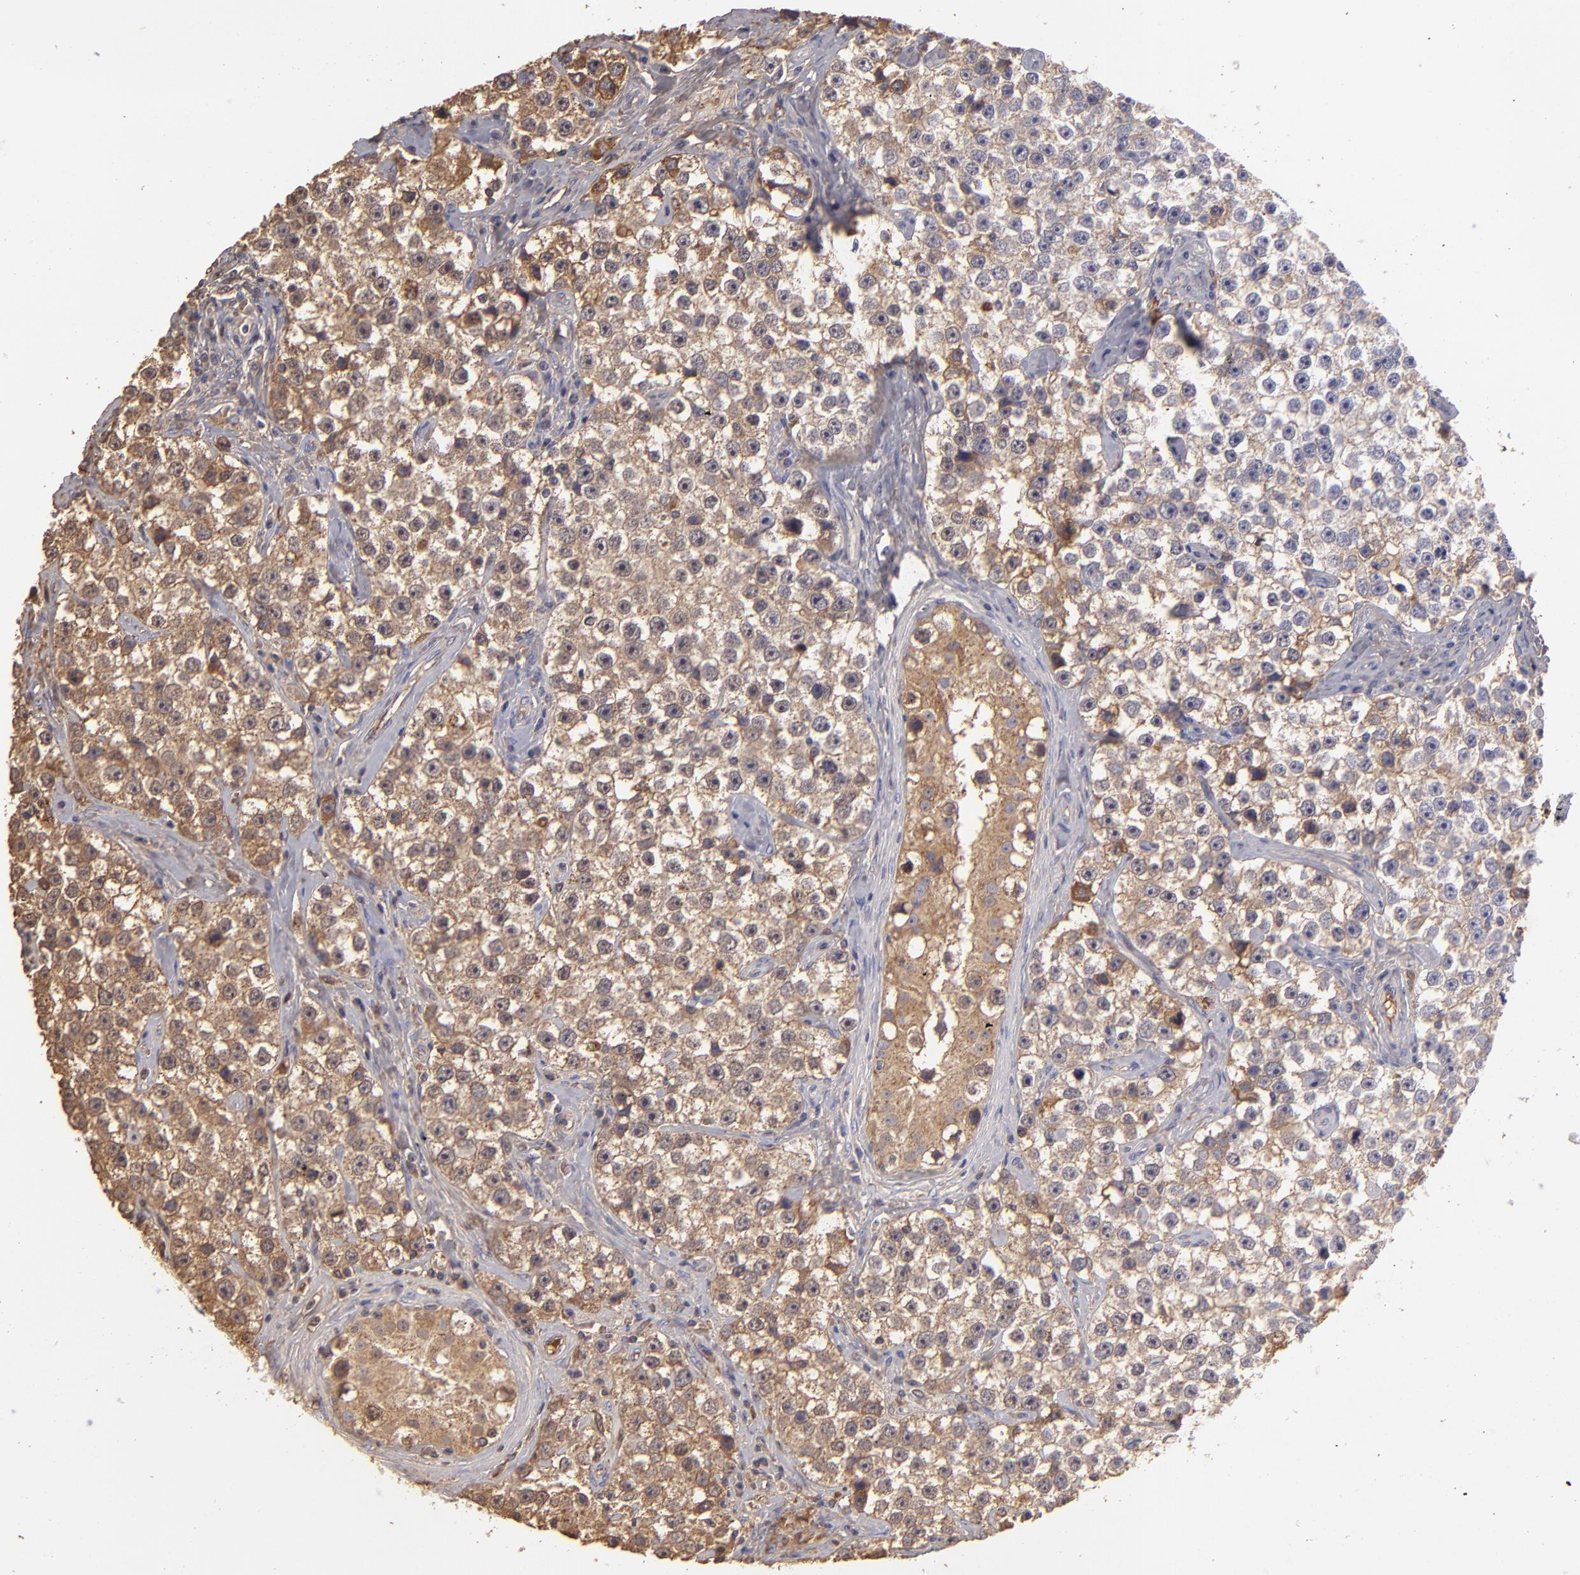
{"staining": {"intensity": "weak", "quantity": ">75%", "location": "cytoplasmic/membranous"}, "tissue": "testis cancer", "cell_type": "Tumor cells", "image_type": "cancer", "snomed": [{"axis": "morphology", "description": "Seminoma, NOS"}, {"axis": "topography", "description": "Testis"}], "caption": "Testis seminoma stained with immunohistochemistry exhibits weak cytoplasmic/membranous expression in about >75% of tumor cells.", "gene": "ABCC4", "patient": {"sex": "male", "age": 32}}